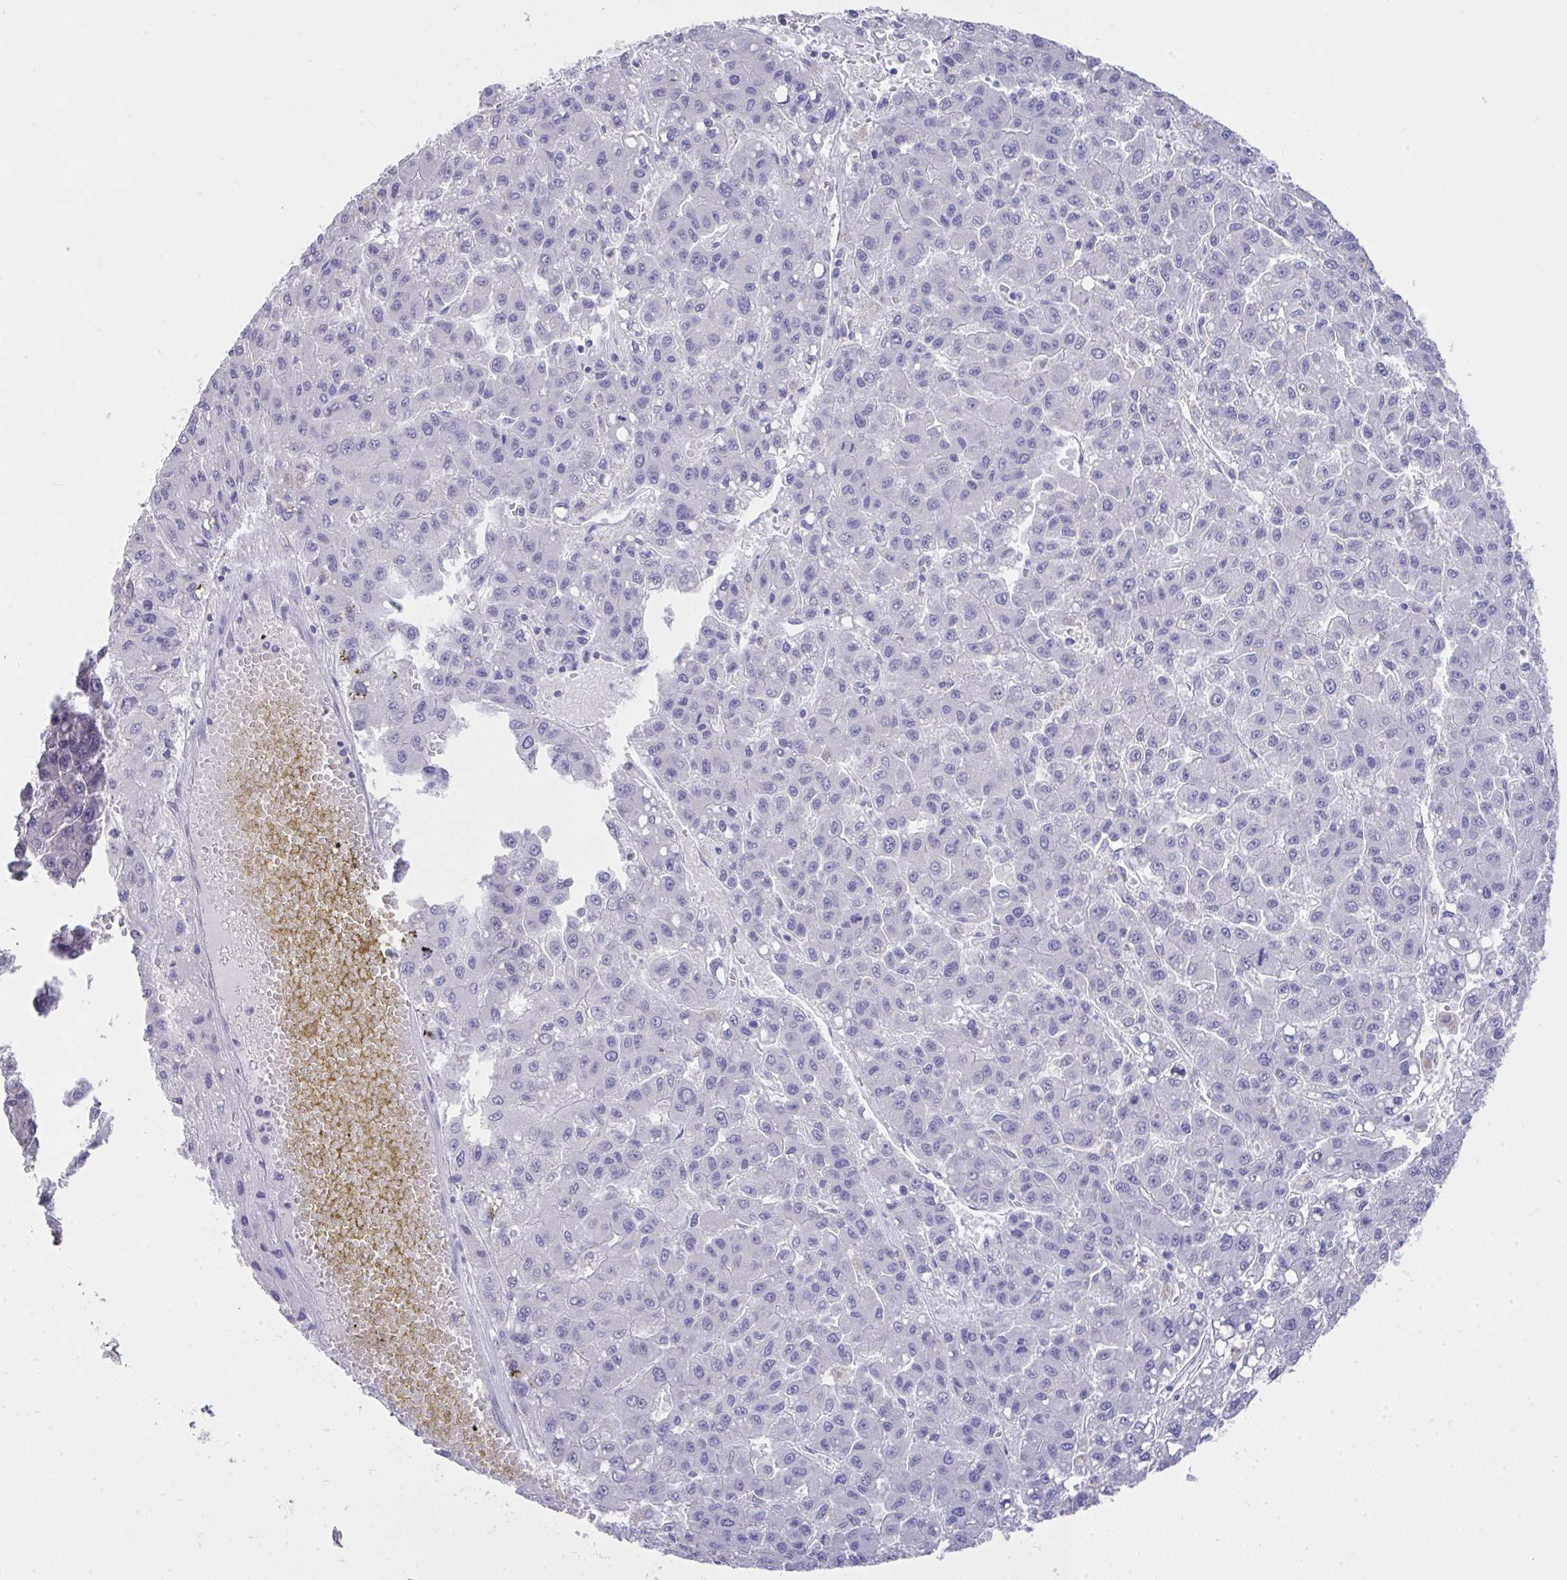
{"staining": {"intensity": "negative", "quantity": "none", "location": "none"}, "tissue": "liver cancer", "cell_type": "Tumor cells", "image_type": "cancer", "snomed": [{"axis": "morphology", "description": "Carcinoma, Hepatocellular, NOS"}, {"axis": "topography", "description": "Liver"}], "caption": "The micrograph displays no significant expression in tumor cells of liver cancer (hepatocellular carcinoma). The staining is performed using DAB brown chromogen with nuclei counter-stained in using hematoxylin.", "gene": "MS4A12", "patient": {"sex": "male", "age": 70}}